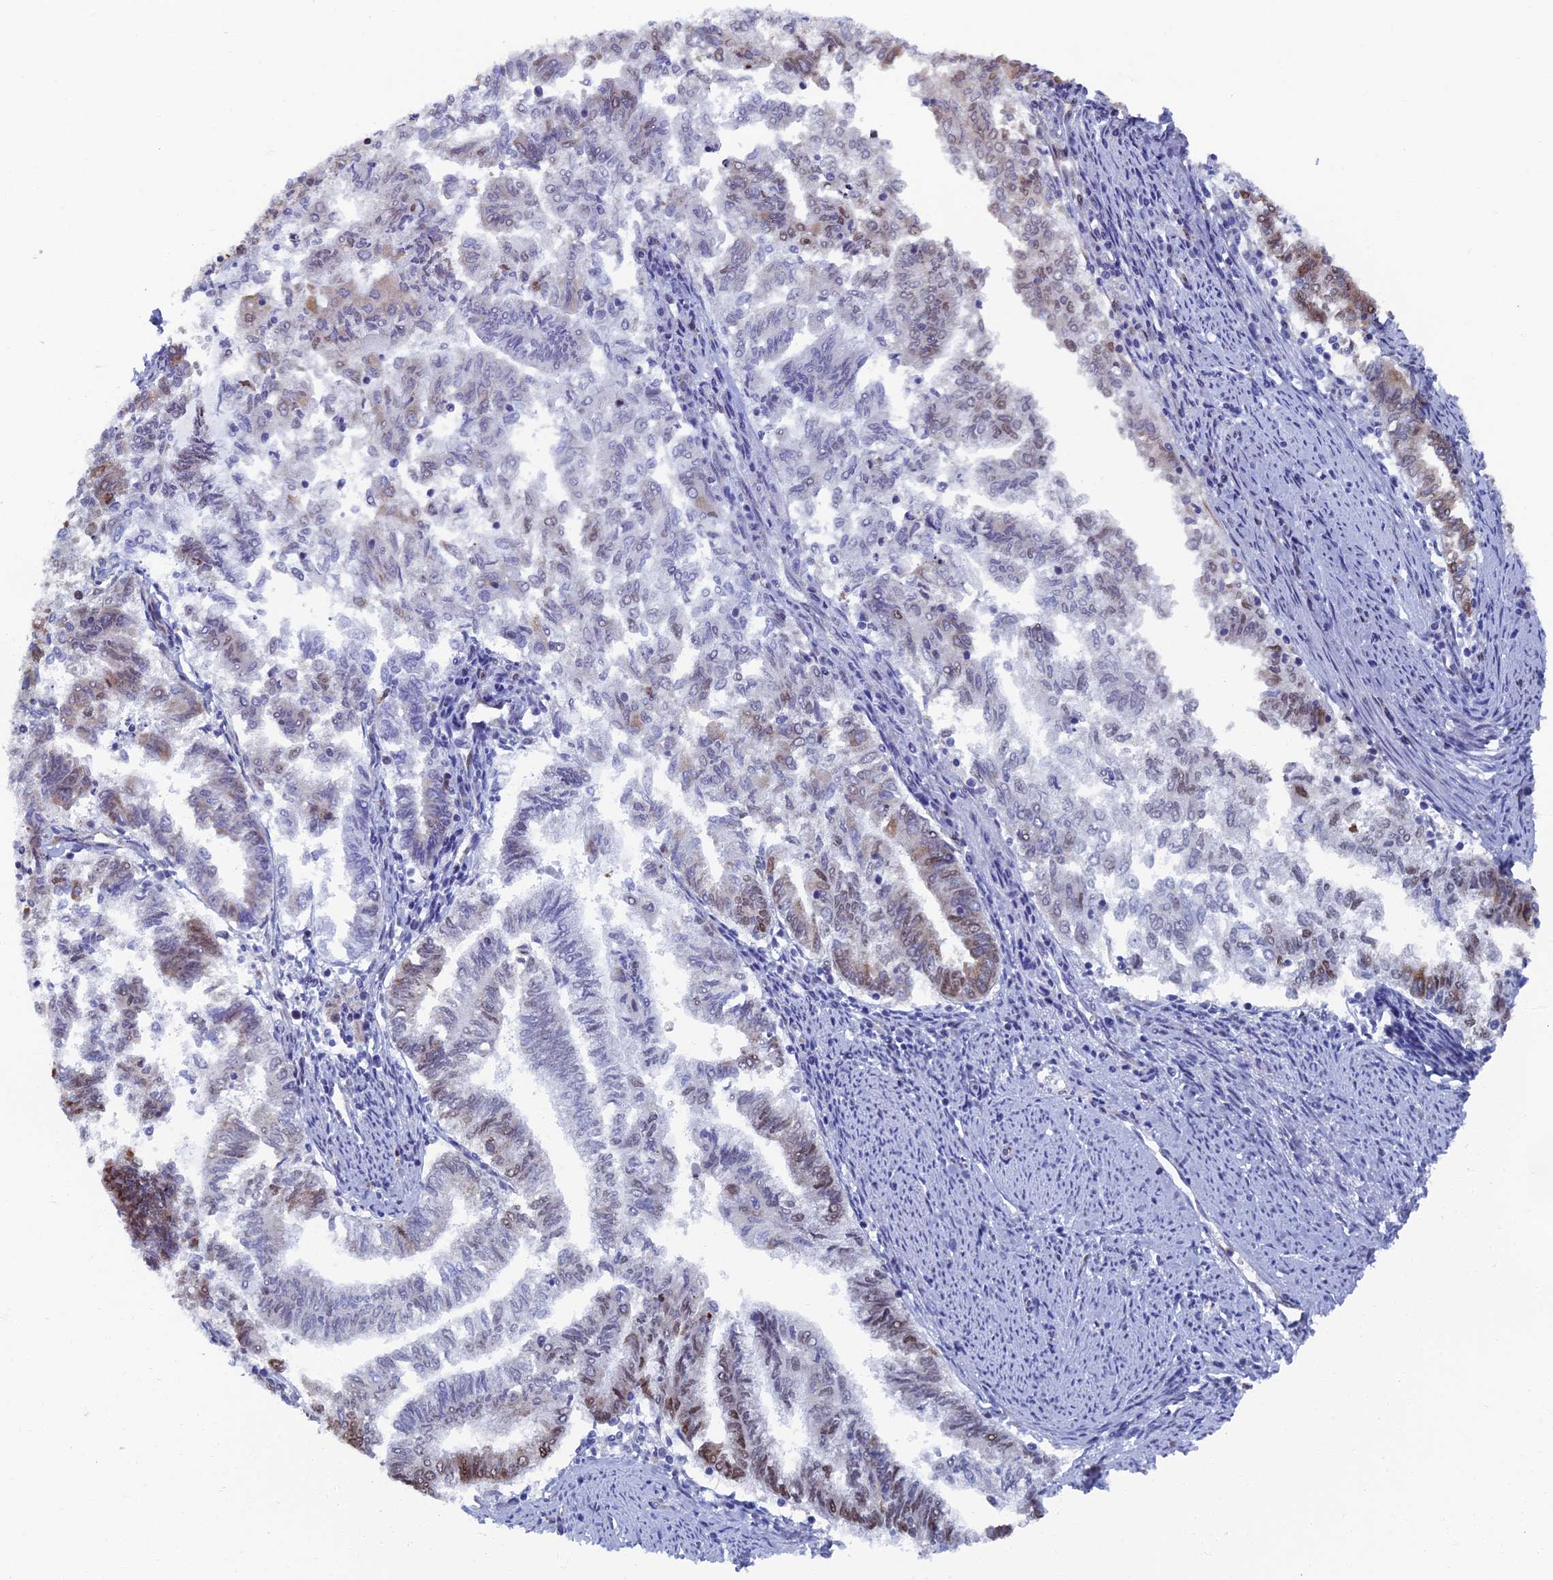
{"staining": {"intensity": "weak", "quantity": "<25%", "location": "cytoplasmic/membranous,nuclear"}, "tissue": "endometrial cancer", "cell_type": "Tumor cells", "image_type": "cancer", "snomed": [{"axis": "morphology", "description": "Adenocarcinoma, NOS"}, {"axis": "topography", "description": "Endometrium"}], "caption": "The histopathology image demonstrates no significant expression in tumor cells of endometrial cancer (adenocarcinoma).", "gene": "YBX1", "patient": {"sex": "female", "age": 79}}